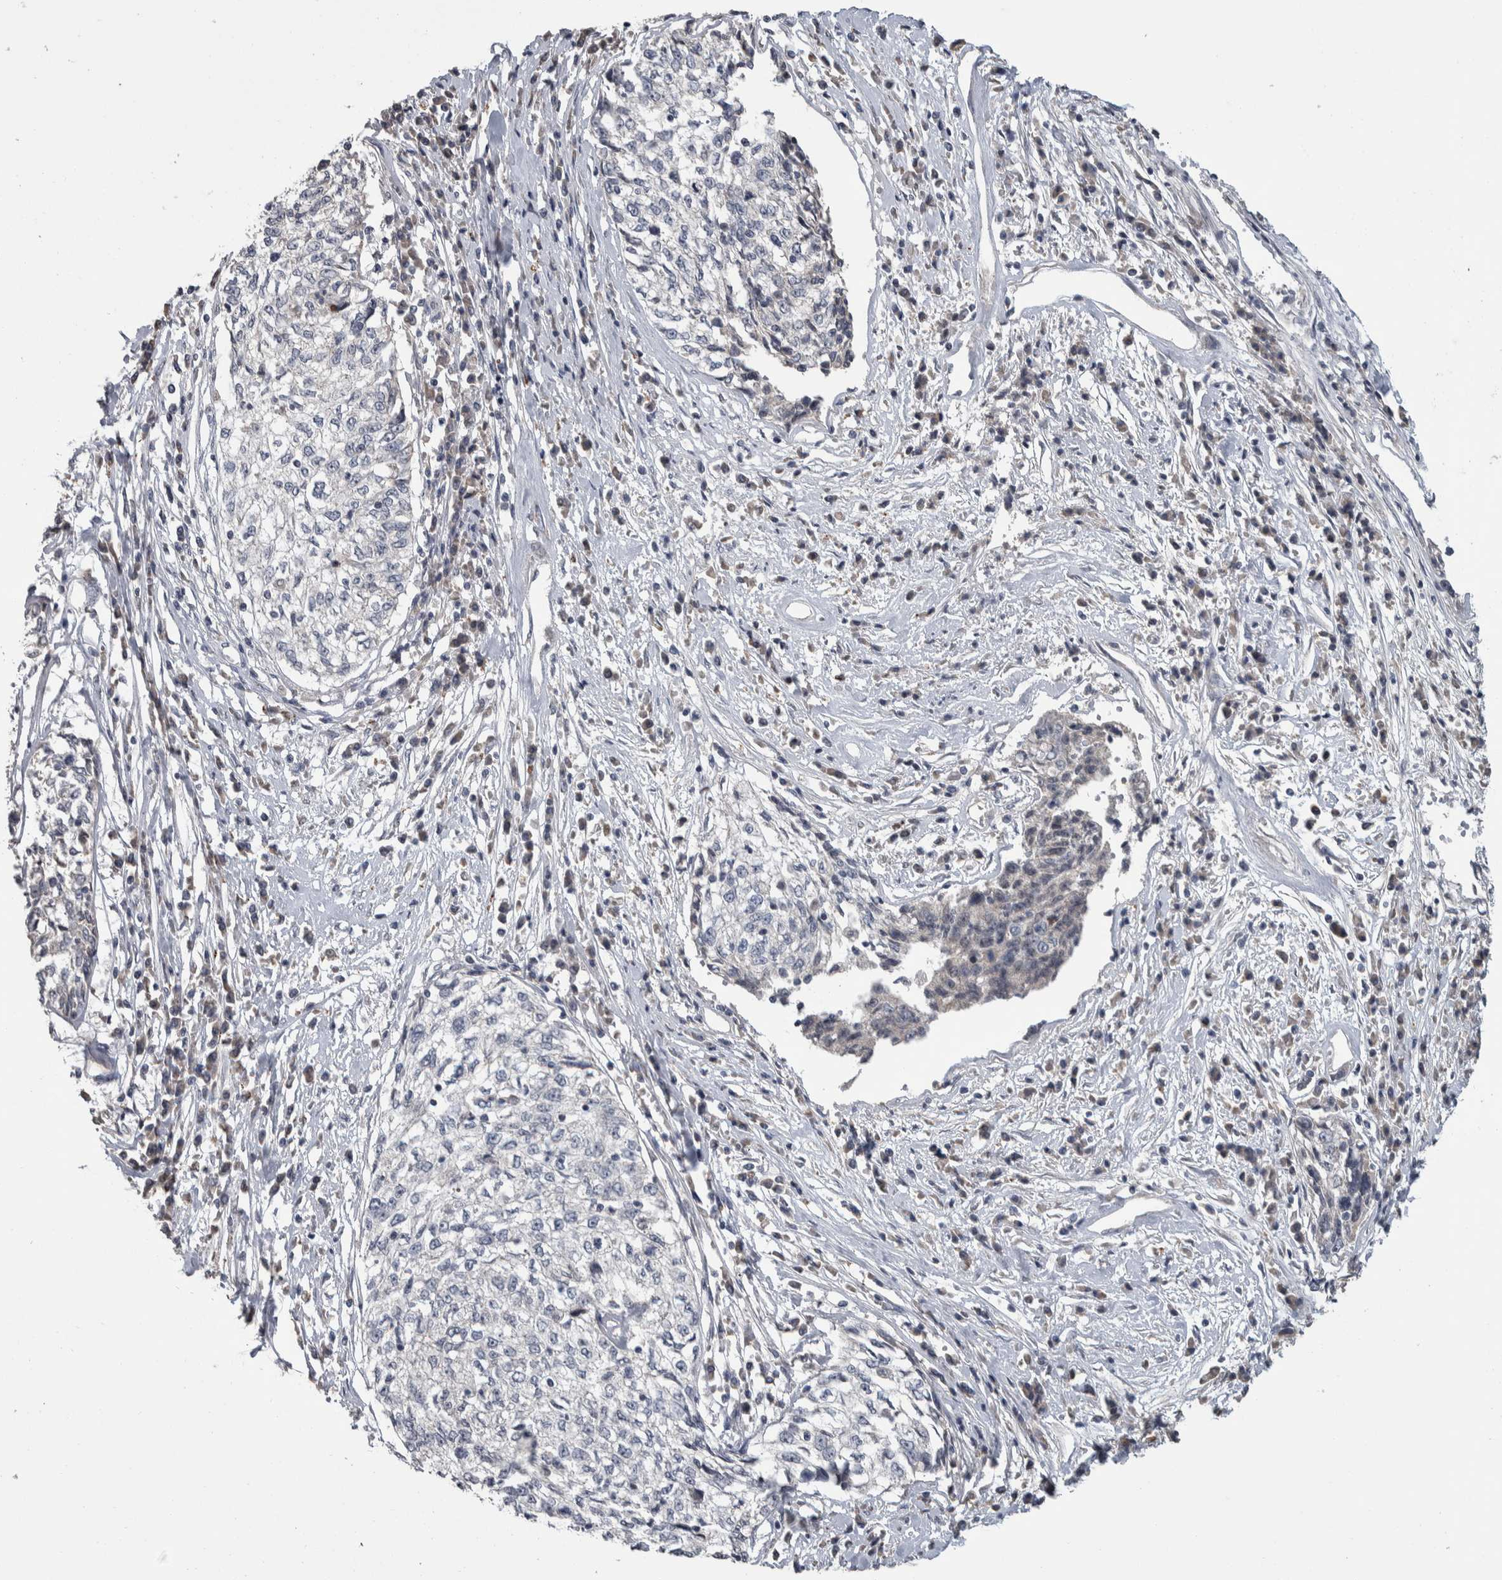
{"staining": {"intensity": "negative", "quantity": "none", "location": "none"}, "tissue": "cervical cancer", "cell_type": "Tumor cells", "image_type": "cancer", "snomed": [{"axis": "morphology", "description": "Squamous cell carcinoma, NOS"}, {"axis": "topography", "description": "Cervix"}], "caption": "High magnification brightfield microscopy of cervical cancer (squamous cell carcinoma) stained with DAB (brown) and counterstained with hematoxylin (blue): tumor cells show no significant expression.", "gene": "FAM83G", "patient": {"sex": "female", "age": 57}}